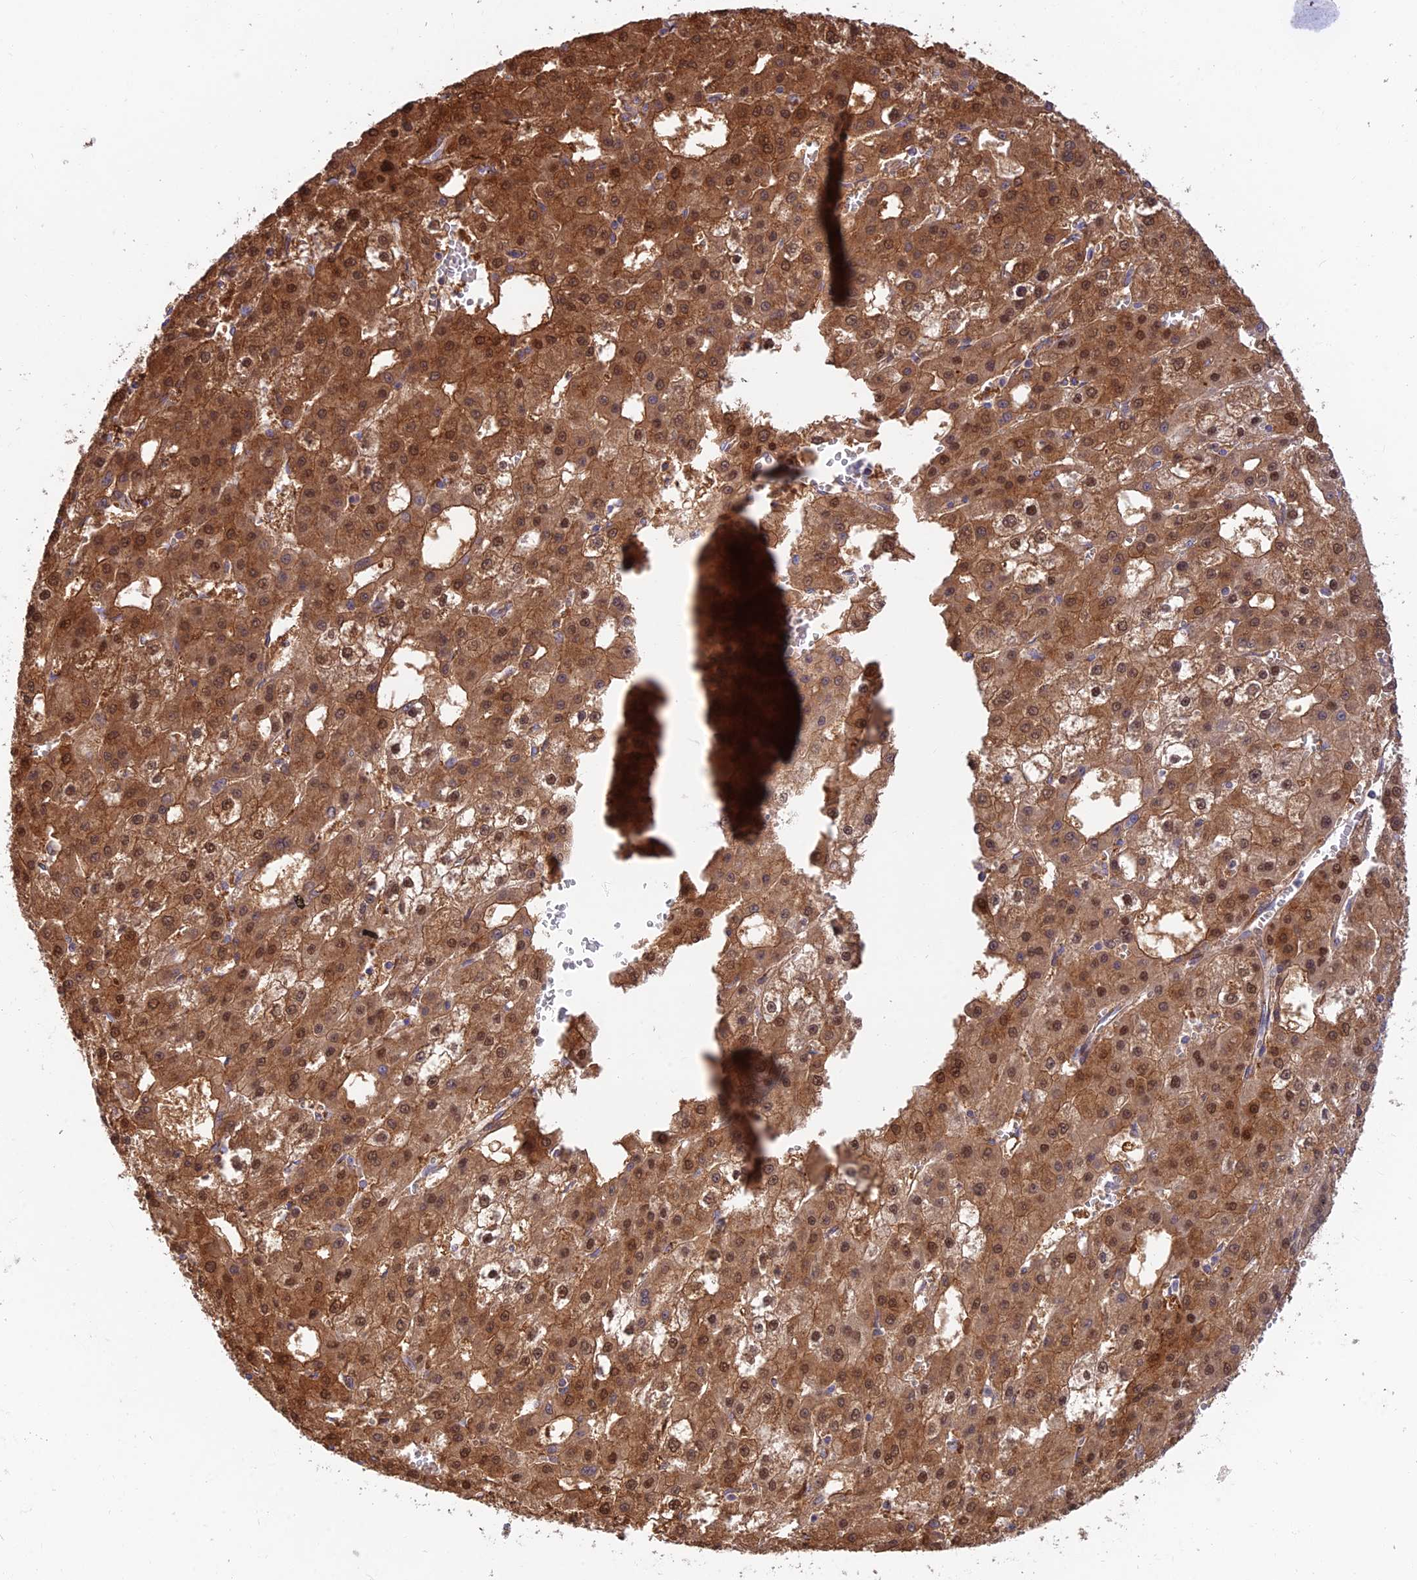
{"staining": {"intensity": "strong", "quantity": ">75%", "location": "cytoplasmic/membranous,nuclear"}, "tissue": "liver cancer", "cell_type": "Tumor cells", "image_type": "cancer", "snomed": [{"axis": "morphology", "description": "Carcinoma, Hepatocellular, NOS"}, {"axis": "topography", "description": "Liver"}], "caption": "Immunohistochemistry image of neoplastic tissue: liver cancer (hepatocellular carcinoma) stained using immunohistochemistry exhibits high levels of strong protein expression localized specifically in the cytoplasmic/membranous and nuclear of tumor cells, appearing as a cytoplasmic/membranous and nuclear brown color.", "gene": "GOLGA3", "patient": {"sex": "male", "age": 47}}